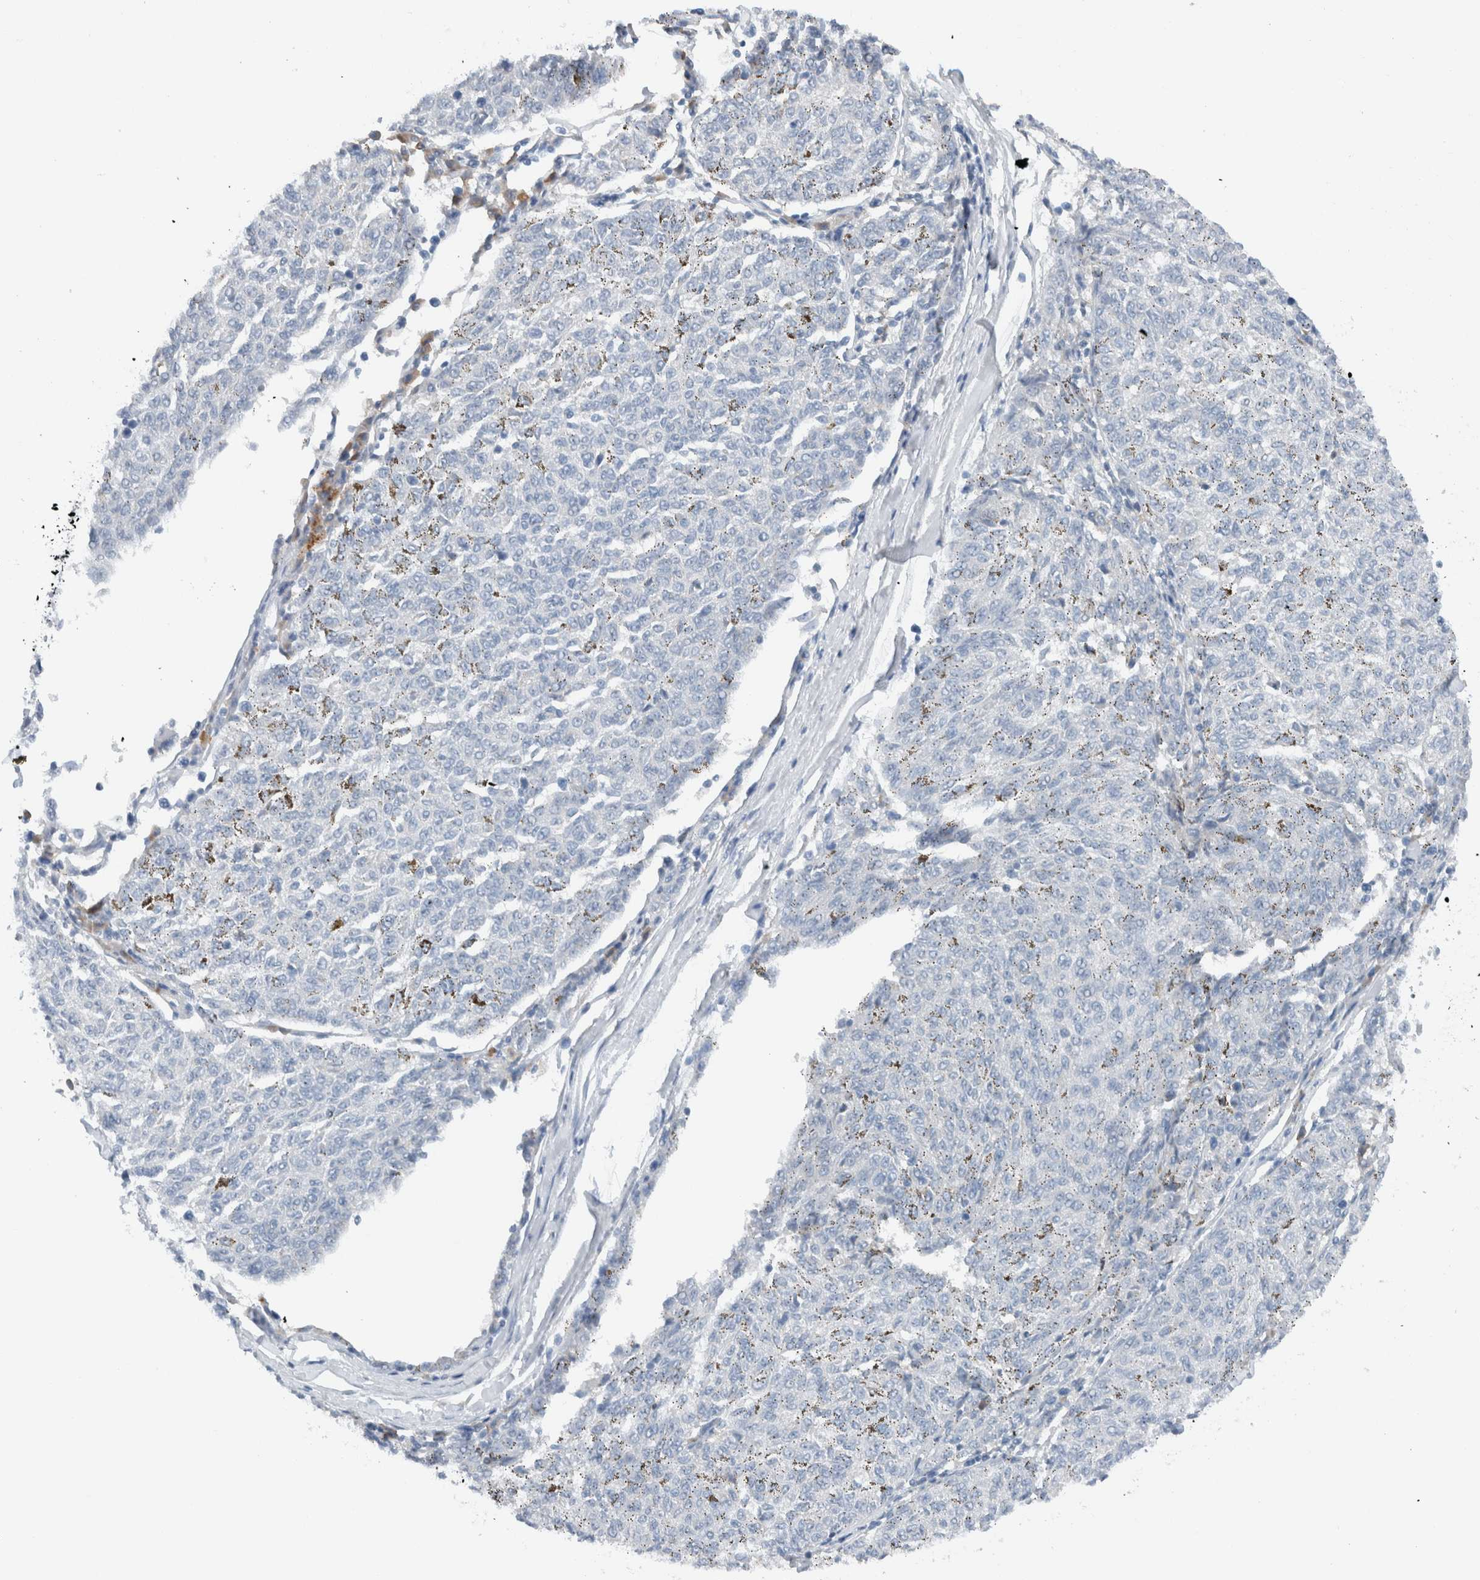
{"staining": {"intensity": "negative", "quantity": "none", "location": "none"}, "tissue": "melanoma", "cell_type": "Tumor cells", "image_type": "cancer", "snomed": [{"axis": "morphology", "description": "Malignant melanoma, NOS"}, {"axis": "topography", "description": "Skin"}], "caption": "Human malignant melanoma stained for a protein using IHC exhibits no staining in tumor cells.", "gene": "DUOX1", "patient": {"sex": "female", "age": 72}}